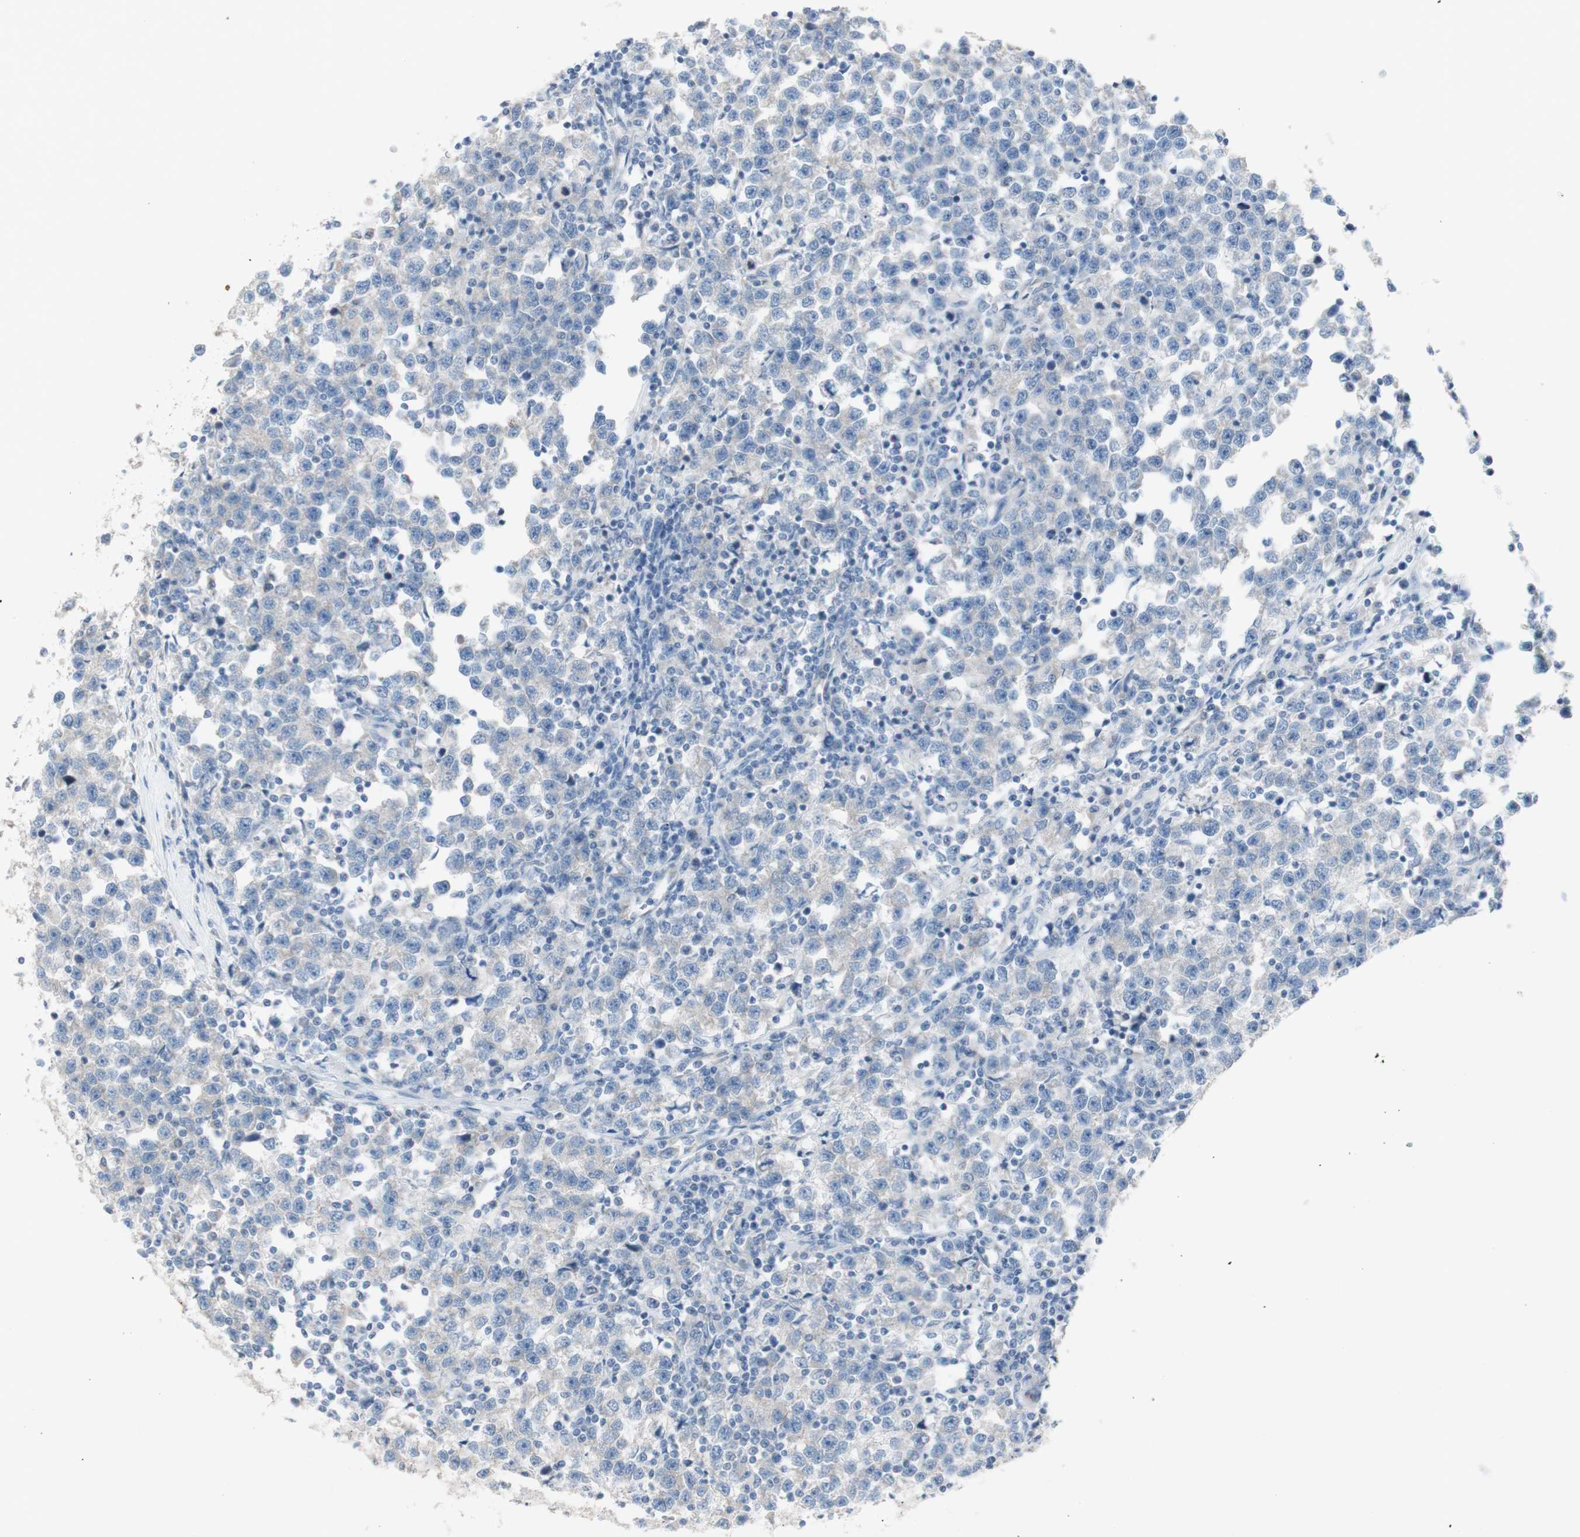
{"staining": {"intensity": "negative", "quantity": "none", "location": "none"}, "tissue": "testis cancer", "cell_type": "Tumor cells", "image_type": "cancer", "snomed": [{"axis": "morphology", "description": "Seminoma, NOS"}, {"axis": "topography", "description": "Testis"}], "caption": "High power microscopy image of an immunohistochemistry micrograph of testis cancer, revealing no significant staining in tumor cells.", "gene": "ART3", "patient": {"sex": "male", "age": 43}}